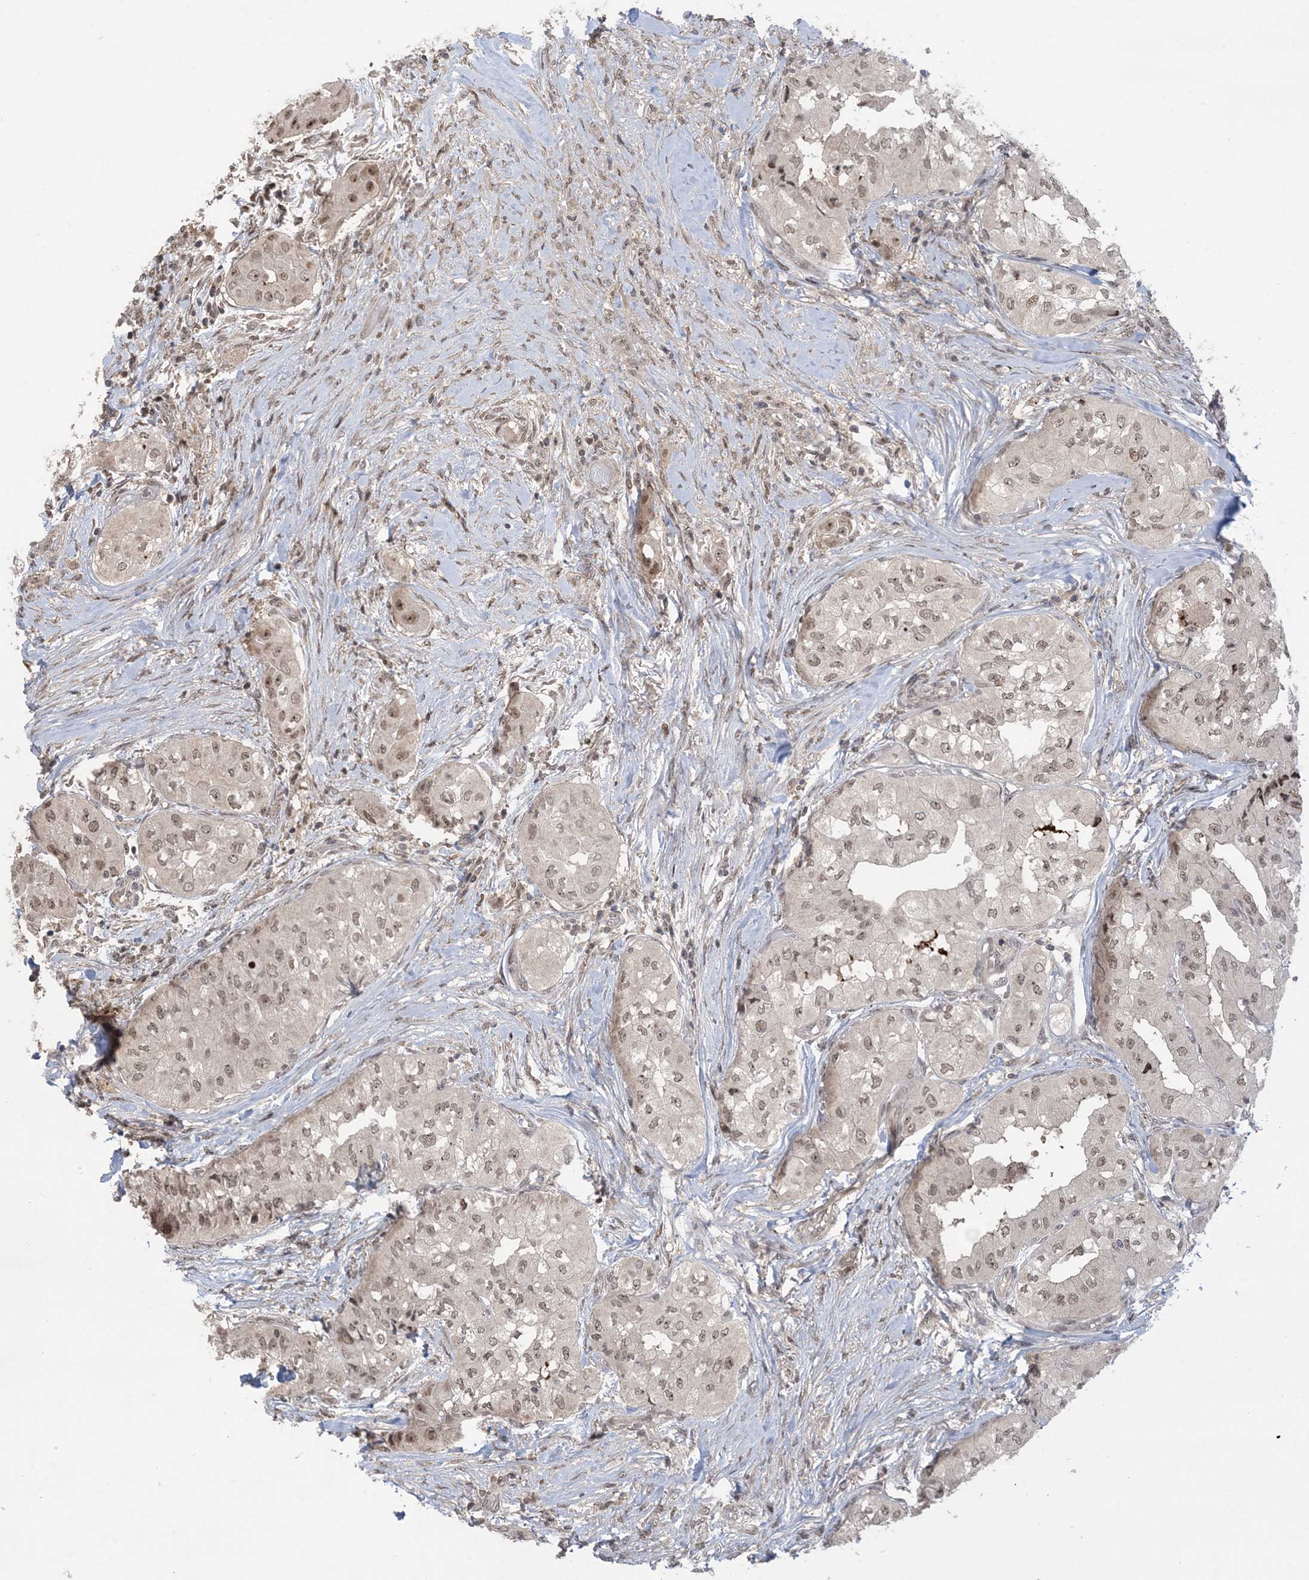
{"staining": {"intensity": "weak", "quantity": ">75%", "location": "nuclear"}, "tissue": "thyroid cancer", "cell_type": "Tumor cells", "image_type": "cancer", "snomed": [{"axis": "morphology", "description": "Papillary adenocarcinoma, NOS"}, {"axis": "topography", "description": "Thyroid gland"}], "caption": "An immunohistochemistry histopathology image of neoplastic tissue is shown. Protein staining in brown highlights weak nuclear positivity in thyroid papillary adenocarcinoma within tumor cells. (brown staining indicates protein expression, while blue staining denotes nuclei).", "gene": "ZNF710", "patient": {"sex": "female", "age": 59}}